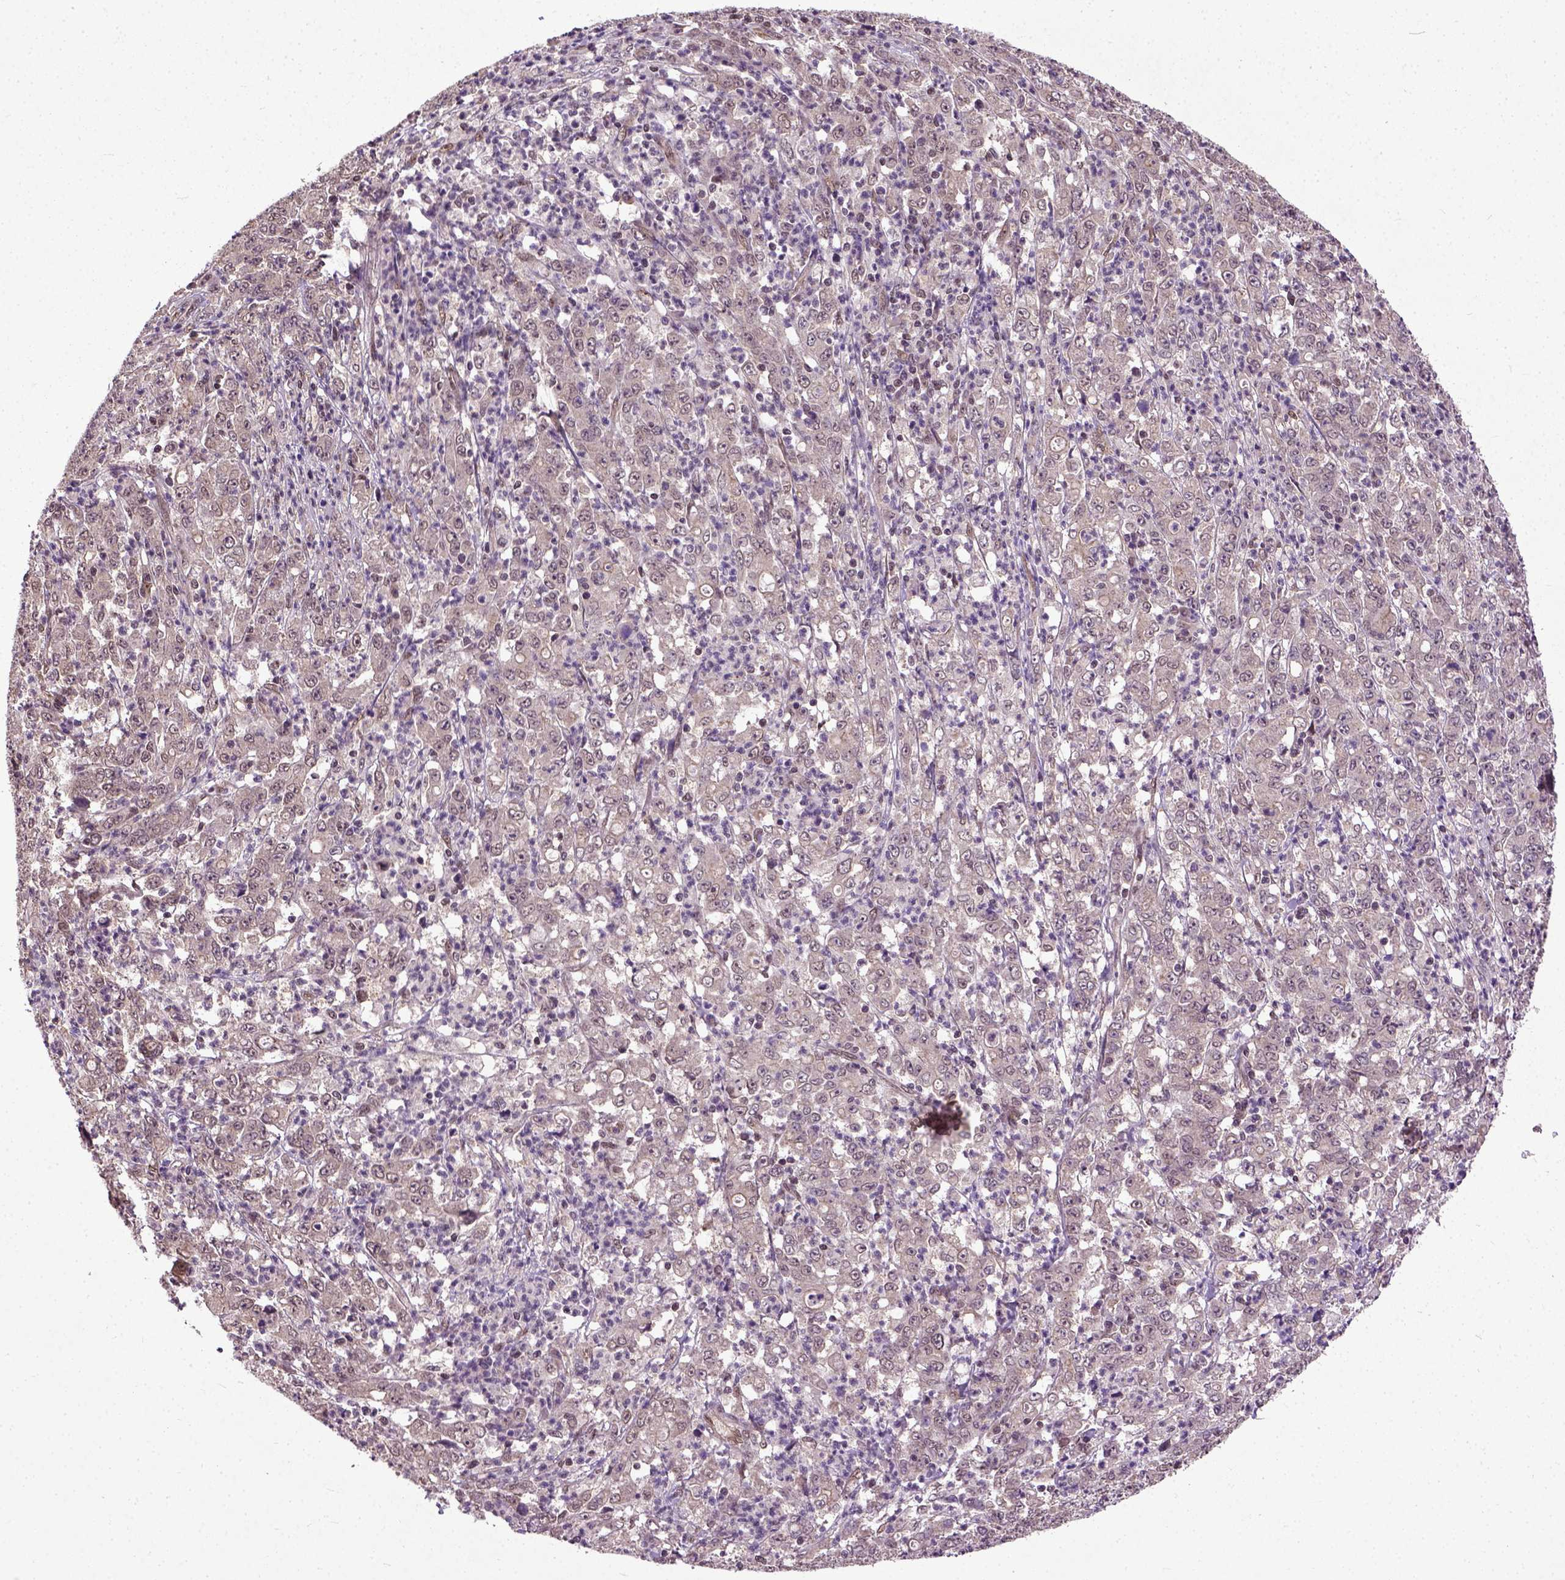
{"staining": {"intensity": "weak", "quantity": ">75%", "location": "cytoplasmic/membranous"}, "tissue": "stomach cancer", "cell_type": "Tumor cells", "image_type": "cancer", "snomed": [{"axis": "morphology", "description": "Adenocarcinoma, NOS"}, {"axis": "topography", "description": "Stomach, lower"}], "caption": "Immunohistochemistry (IHC) (DAB (3,3'-diaminobenzidine)) staining of human stomach adenocarcinoma exhibits weak cytoplasmic/membranous protein positivity in about >75% of tumor cells. (DAB IHC, brown staining for protein, blue staining for nuclei).", "gene": "UBA3", "patient": {"sex": "female", "age": 71}}